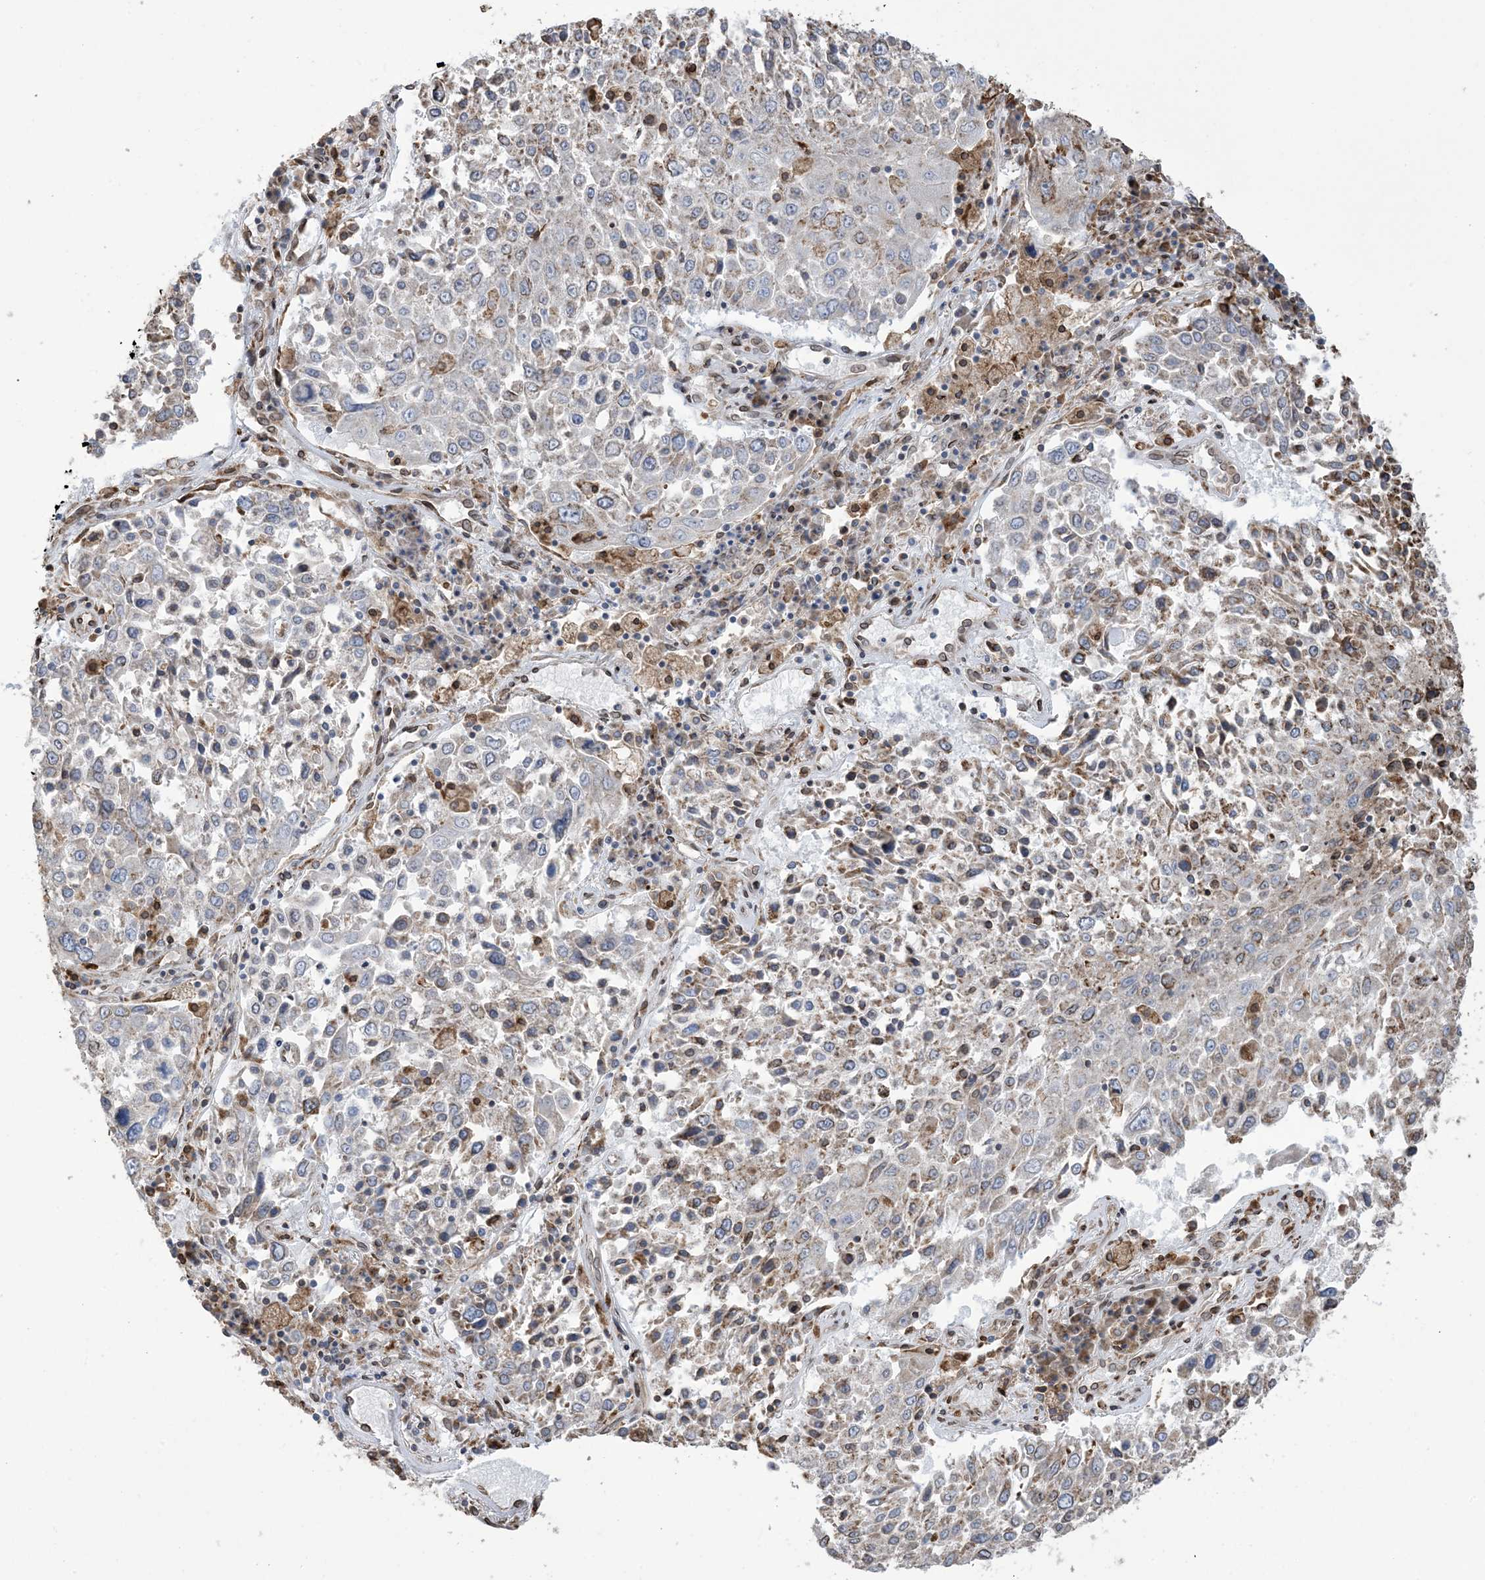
{"staining": {"intensity": "moderate", "quantity": "<25%", "location": "cytoplasmic/membranous"}, "tissue": "lung cancer", "cell_type": "Tumor cells", "image_type": "cancer", "snomed": [{"axis": "morphology", "description": "Squamous cell carcinoma, NOS"}, {"axis": "topography", "description": "Lung"}], "caption": "IHC image of squamous cell carcinoma (lung) stained for a protein (brown), which shows low levels of moderate cytoplasmic/membranous positivity in approximately <25% of tumor cells.", "gene": "SHANK1", "patient": {"sex": "male", "age": 65}}